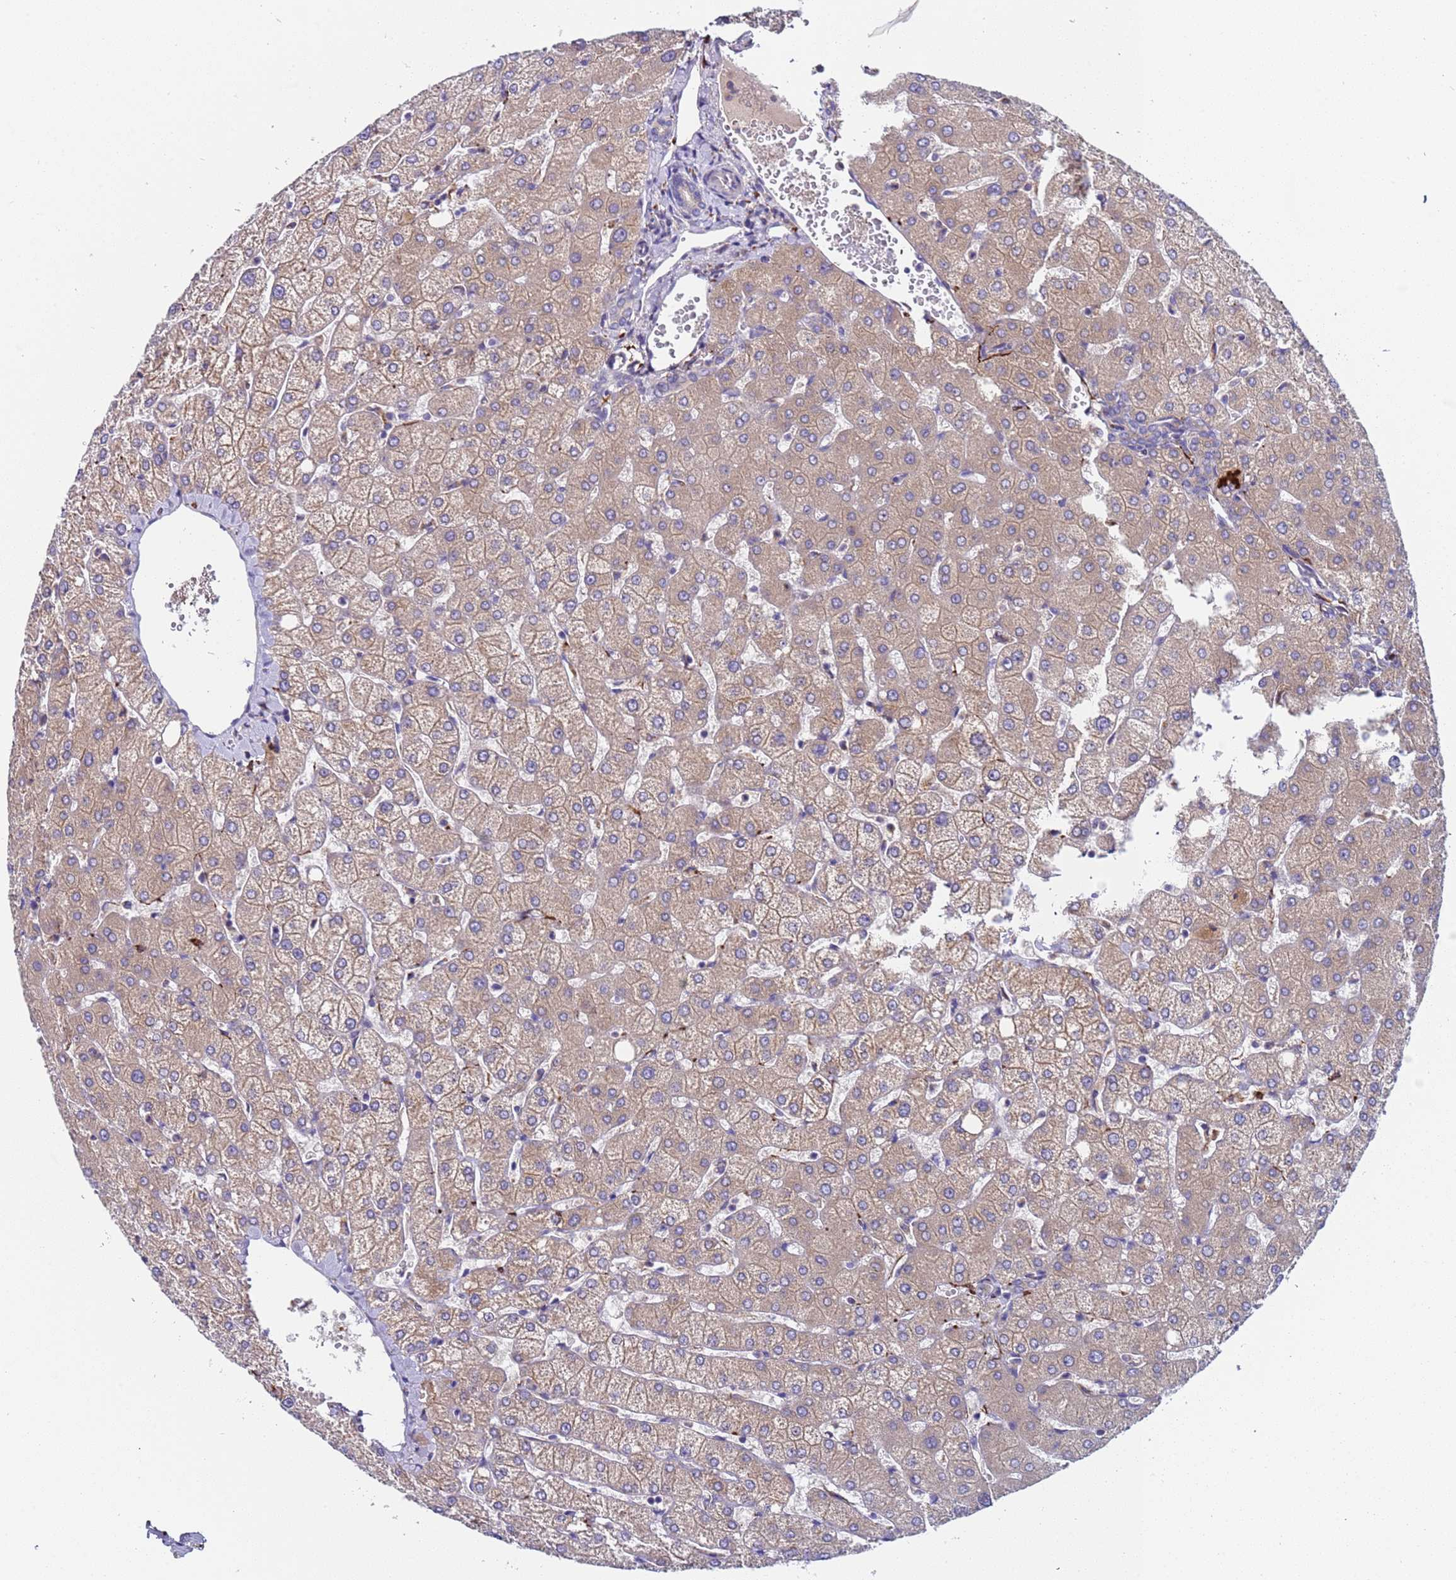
{"staining": {"intensity": "weak", "quantity": "25%-75%", "location": "cytoplasmic/membranous"}, "tissue": "liver", "cell_type": "Cholangiocytes", "image_type": "normal", "snomed": [{"axis": "morphology", "description": "Normal tissue, NOS"}, {"axis": "topography", "description": "Liver"}], "caption": "A histopathology image of liver stained for a protein exhibits weak cytoplasmic/membranous brown staining in cholangiocytes. (DAB (3,3'-diaminobenzidine) = brown stain, brightfield microscopy at high magnification).", "gene": "PAQR7", "patient": {"sex": "female", "age": 54}}